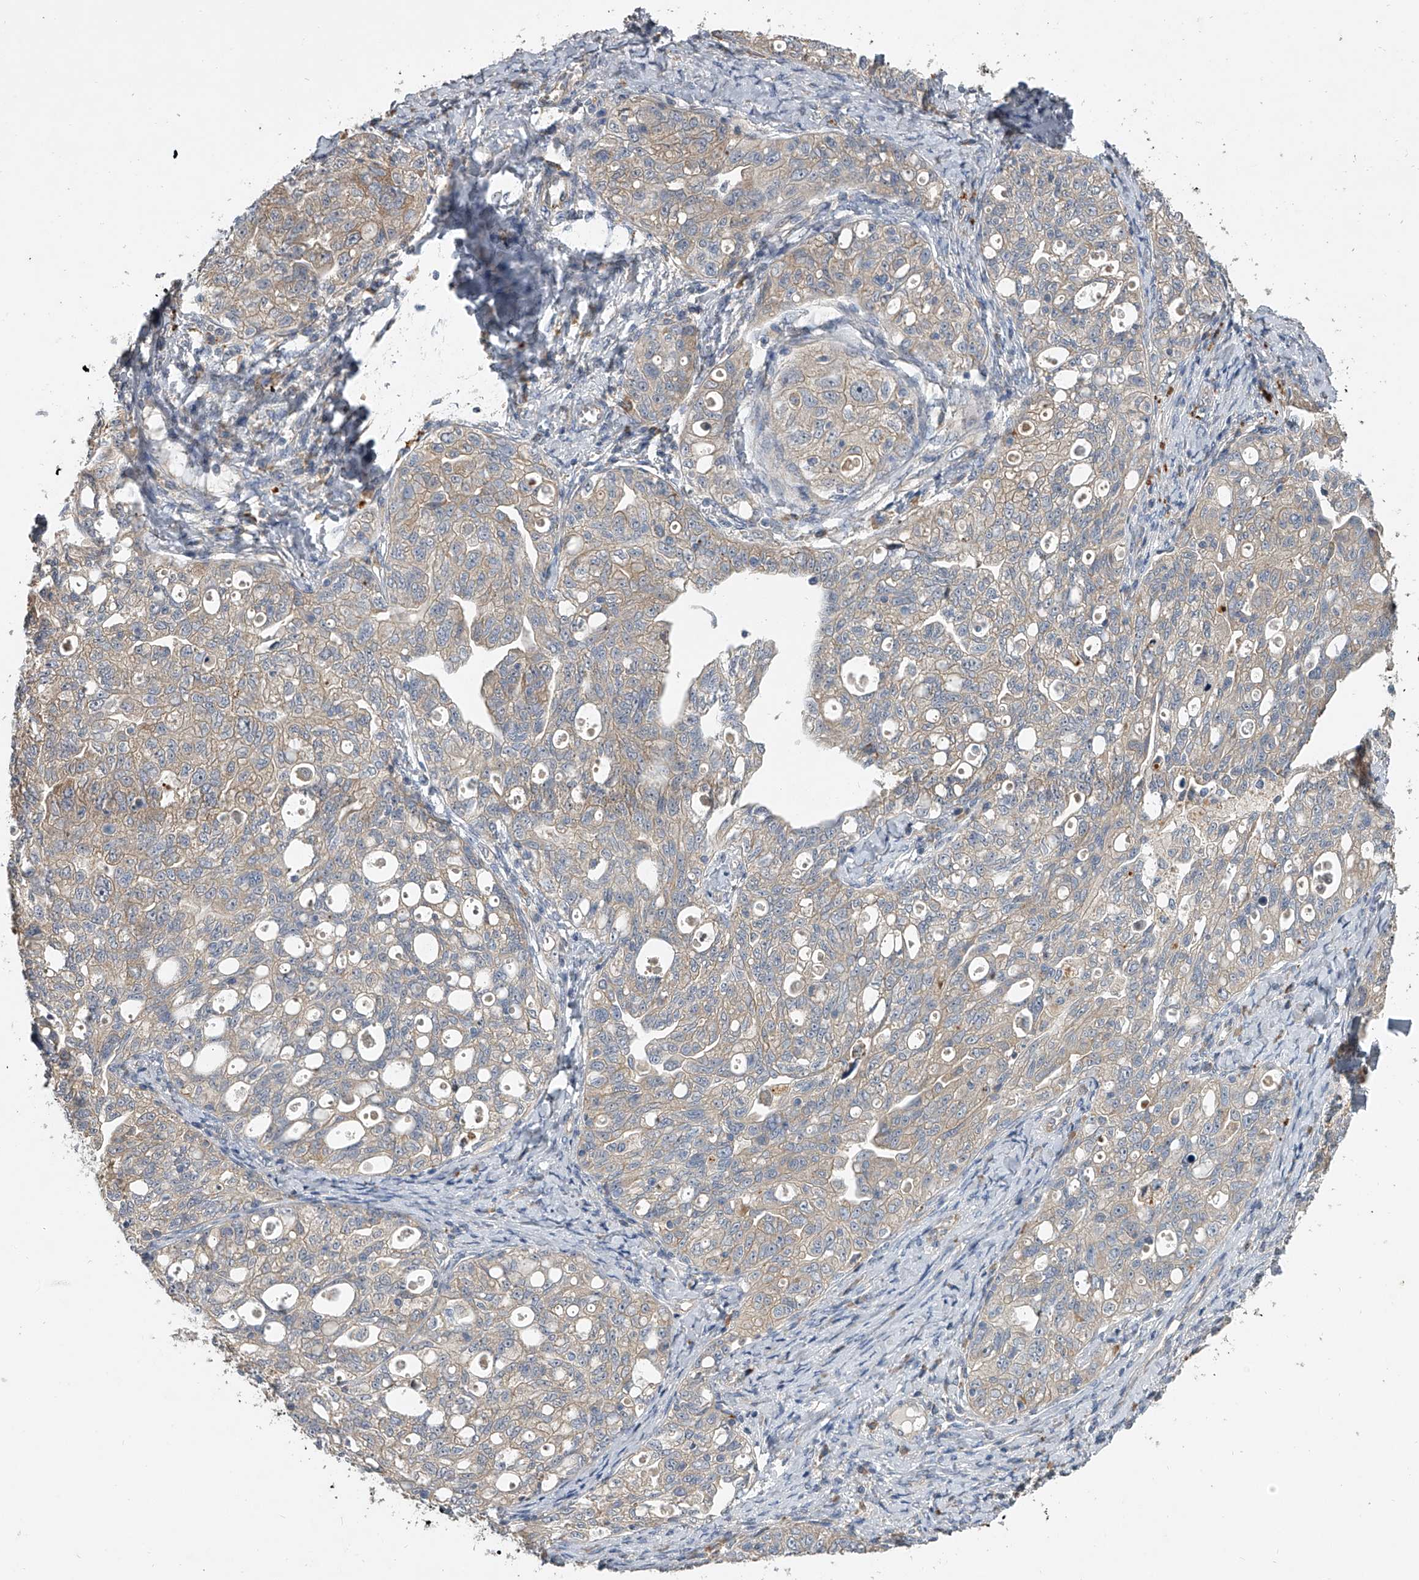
{"staining": {"intensity": "weak", "quantity": "<25%", "location": "cytoplasmic/membranous"}, "tissue": "ovarian cancer", "cell_type": "Tumor cells", "image_type": "cancer", "snomed": [{"axis": "morphology", "description": "Carcinoma, NOS"}, {"axis": "morphology", "description": "Cystadenocarcinoma, serous, NOS"}, {"axis": "topography", "description": "Ovary"}], "caption": "Immunohistochemistry of human ovarian cancer (carcinoma) demonstrates no positivity in tumor cells.", "gene": "DOCK9", "patient": {"sex": "female", "age": 69}}